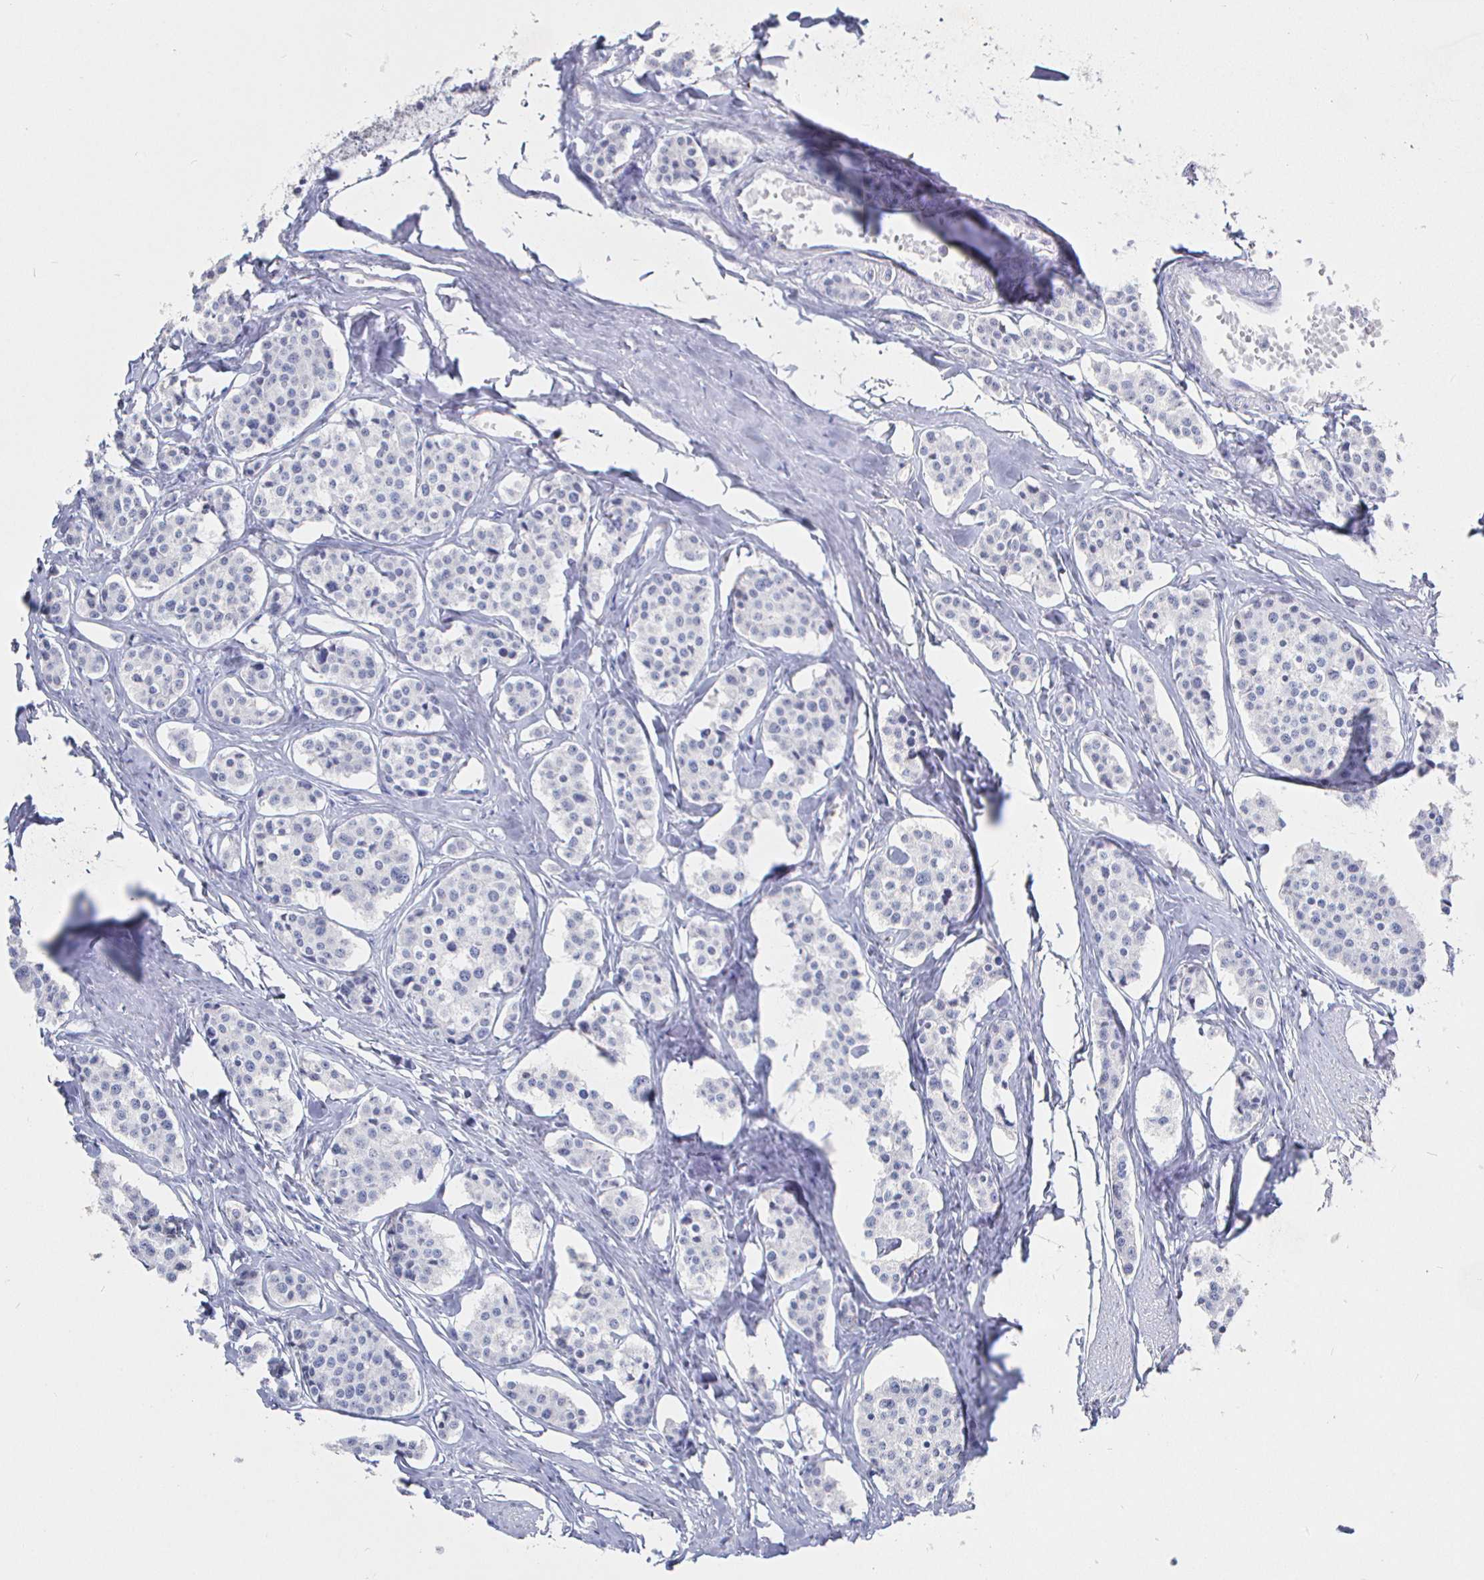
{"staining": {"intensity": "negative", "quantity": "none", "location": "none"}, "tissue": "carcinoid", "cell_type": "Tumor cells", "image_type": "cancer", "snomed": [{"axis": "morphology", "description": "Carcinoid, malignant, NOS"}, {"axis": "topography", "description": "Small intestine"}], "caption": "Immunohistochemistry histopathology image of carcinoid stained for a protein (brown), which demonstrates no staining in tumor cells. Nuclei are stained in blue.", "gene": "LRRC23", "patient": {"sex": "male", "age": 60}}